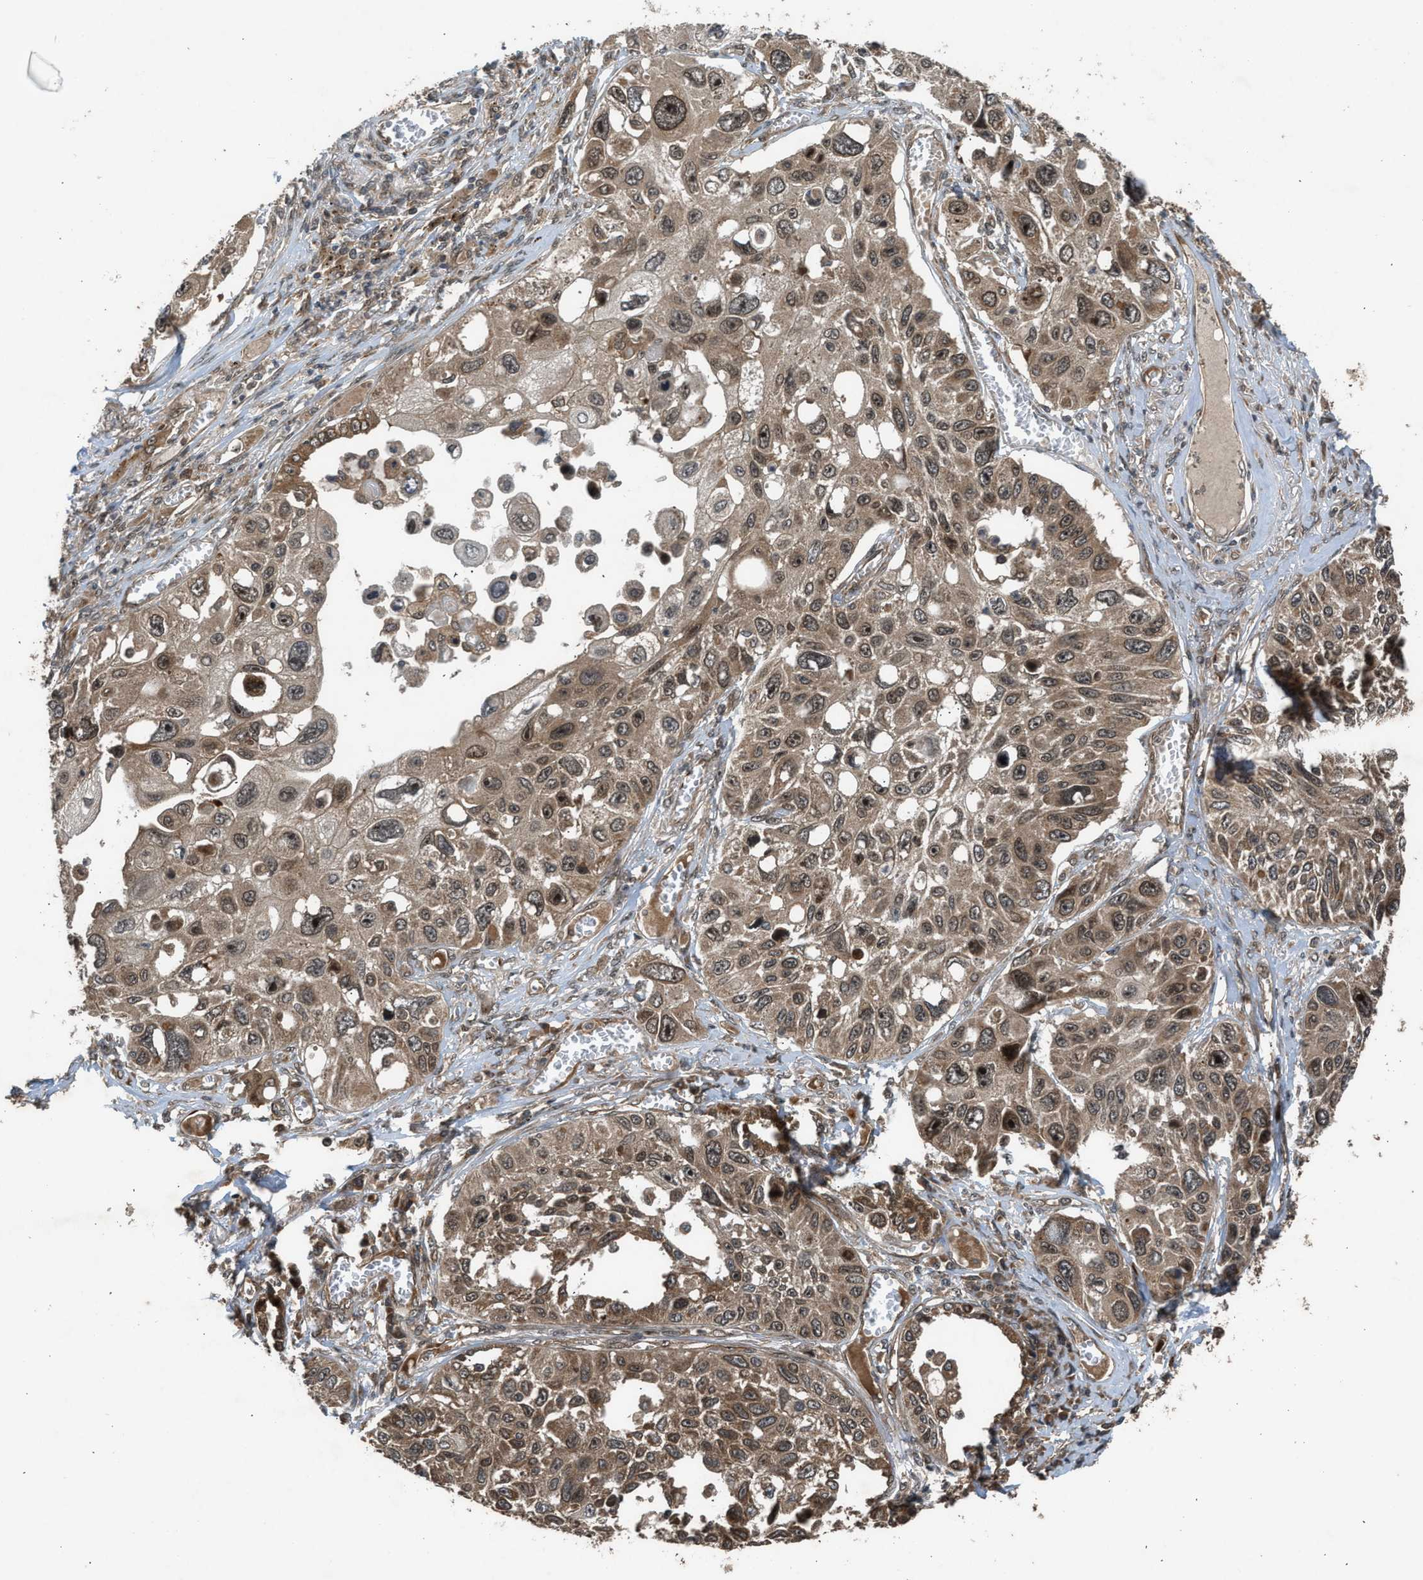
{"staining": {"intensity": "moderate", "quantity": ">75%", "location": "cytoplasmic/membranous"}, "tissue": "lung cancer", "cell_type": "Tumor cells", "image_type": "cancer", "snomed": [{"axis": "morphology", "description": "Squamous cell carcinoma, NOS"}, {"axis": "topography", "description": "Lung"}], "caption": "The micrograph demonstrates immunohistochemical staining of lung cancer. There is moderate cytoplasmic/membranous positivity is identified in approximately >75% of tumor cells.", "gene": "TXNL1", "patient": {"sex": "male", "age": 71}}